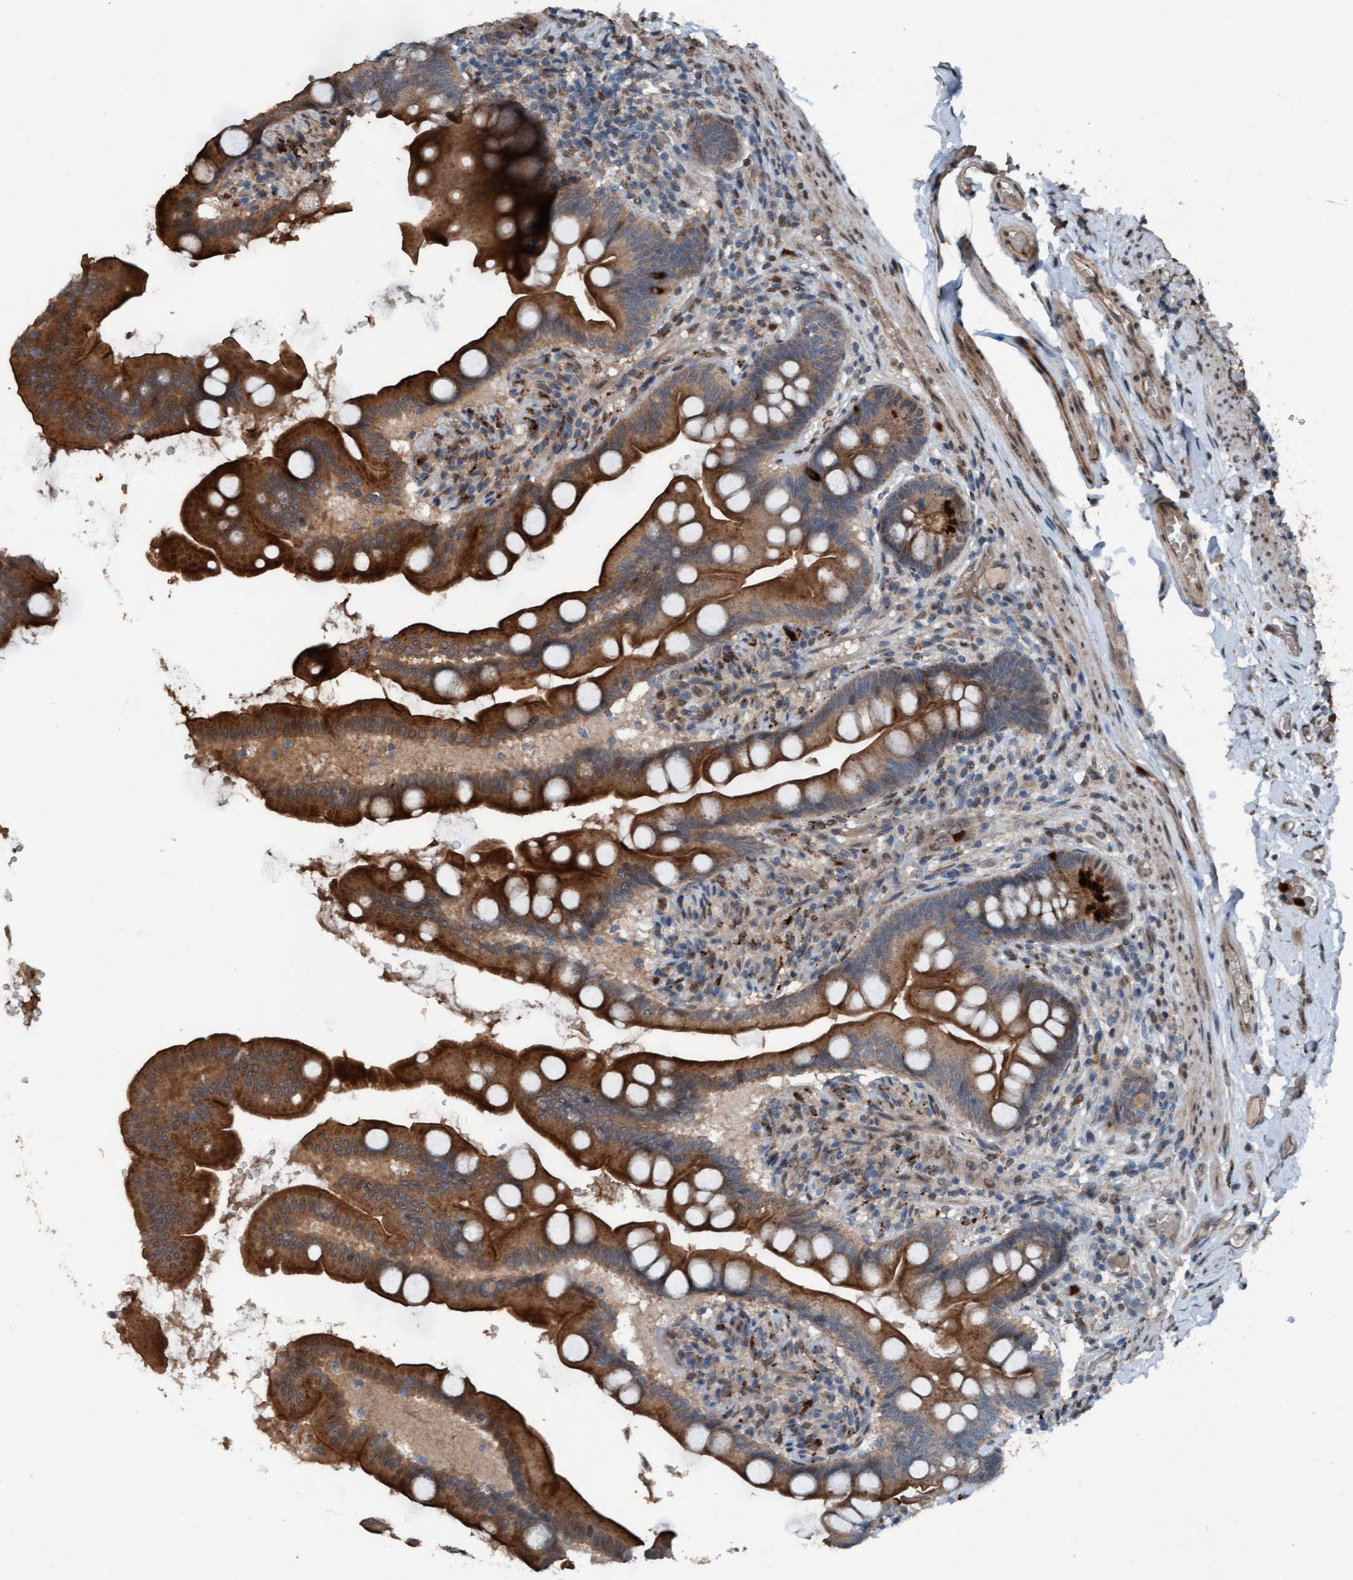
{"staining": {"intensity": "strong", "quantity": ">75%", "location": "cytoplasmic/membranous"}, "tissue": "small intestine", "cell_type": "Glandular cells", "image_type": "normal", "snomed": [{"axis": "morphology", "description": "Normal tissue, NOS"}, {"axis": "topography", "description": "Small intestine"}], "caption": "A high-resolution histopathology image shows immunohistochemistry staining of benign small intestine, which reveals strong cytoplasmic/membranous staining in about >75% of glandular cells. (DAB IHC, brown staining for protein, blue staining for nuclei).", "gene": "PLXNB2", "patient": {"sex": "female", "age": 56}}